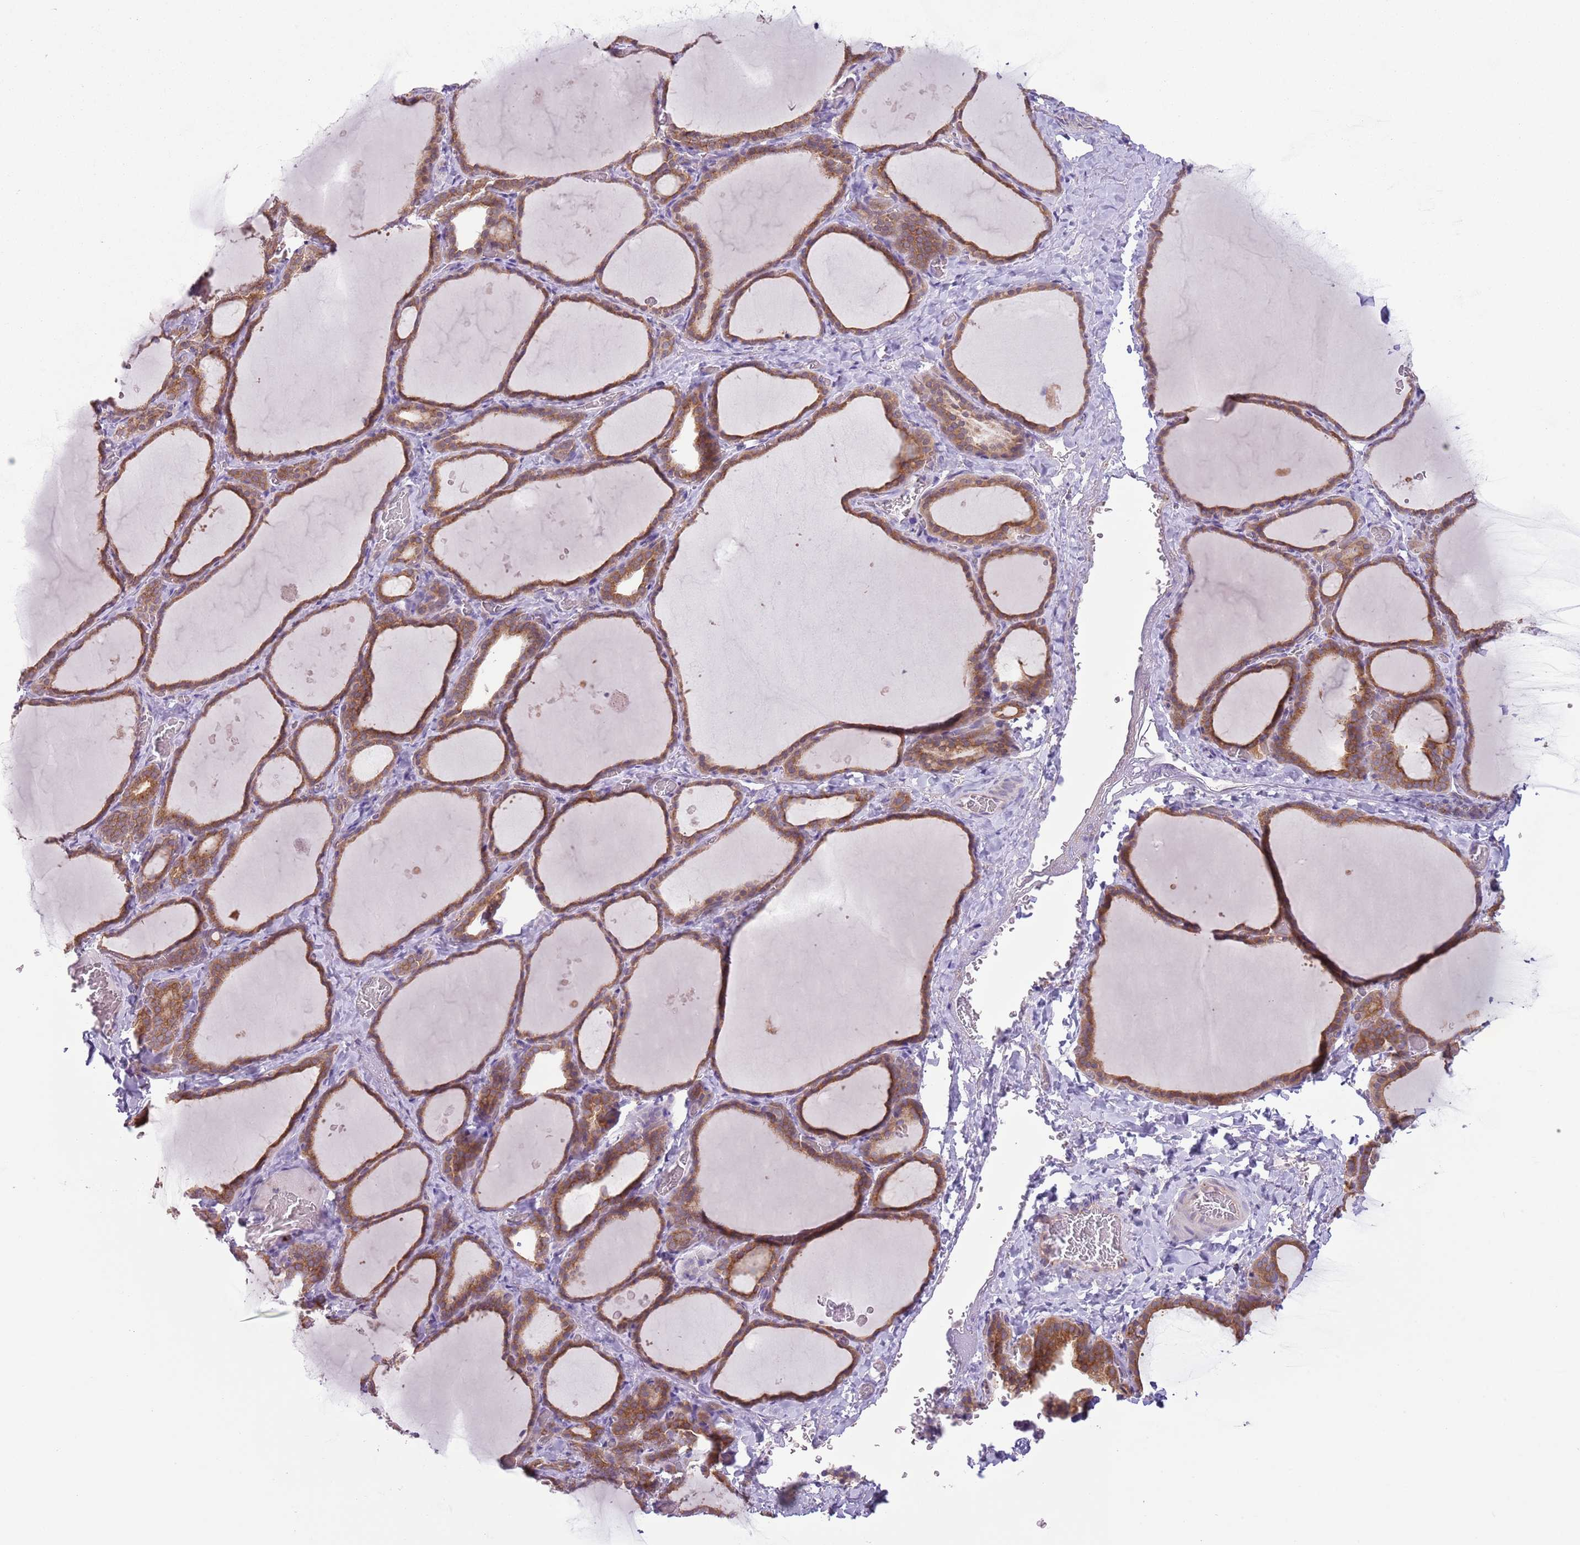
{"staining": {"intensity": "moderate", "quantity": ">75%", "location": "cytoplasmic/membranous"}, "tissue": "thyroid gland", "cell_type": "Glandular cells", "image_type": "normal", "snomed": [{"axis": "morphology", "description": "Normal tissue, NOS"}, {"axis": "topography", "description": "Thyroid gland"}], "caption": "Protein analysis of normal thyroid gland reveals moderate cytoplasmic/membranous expression in about >75% of glandular cells.", "gene": "COPE", "patient": {"sex": "female", "age": 39}}